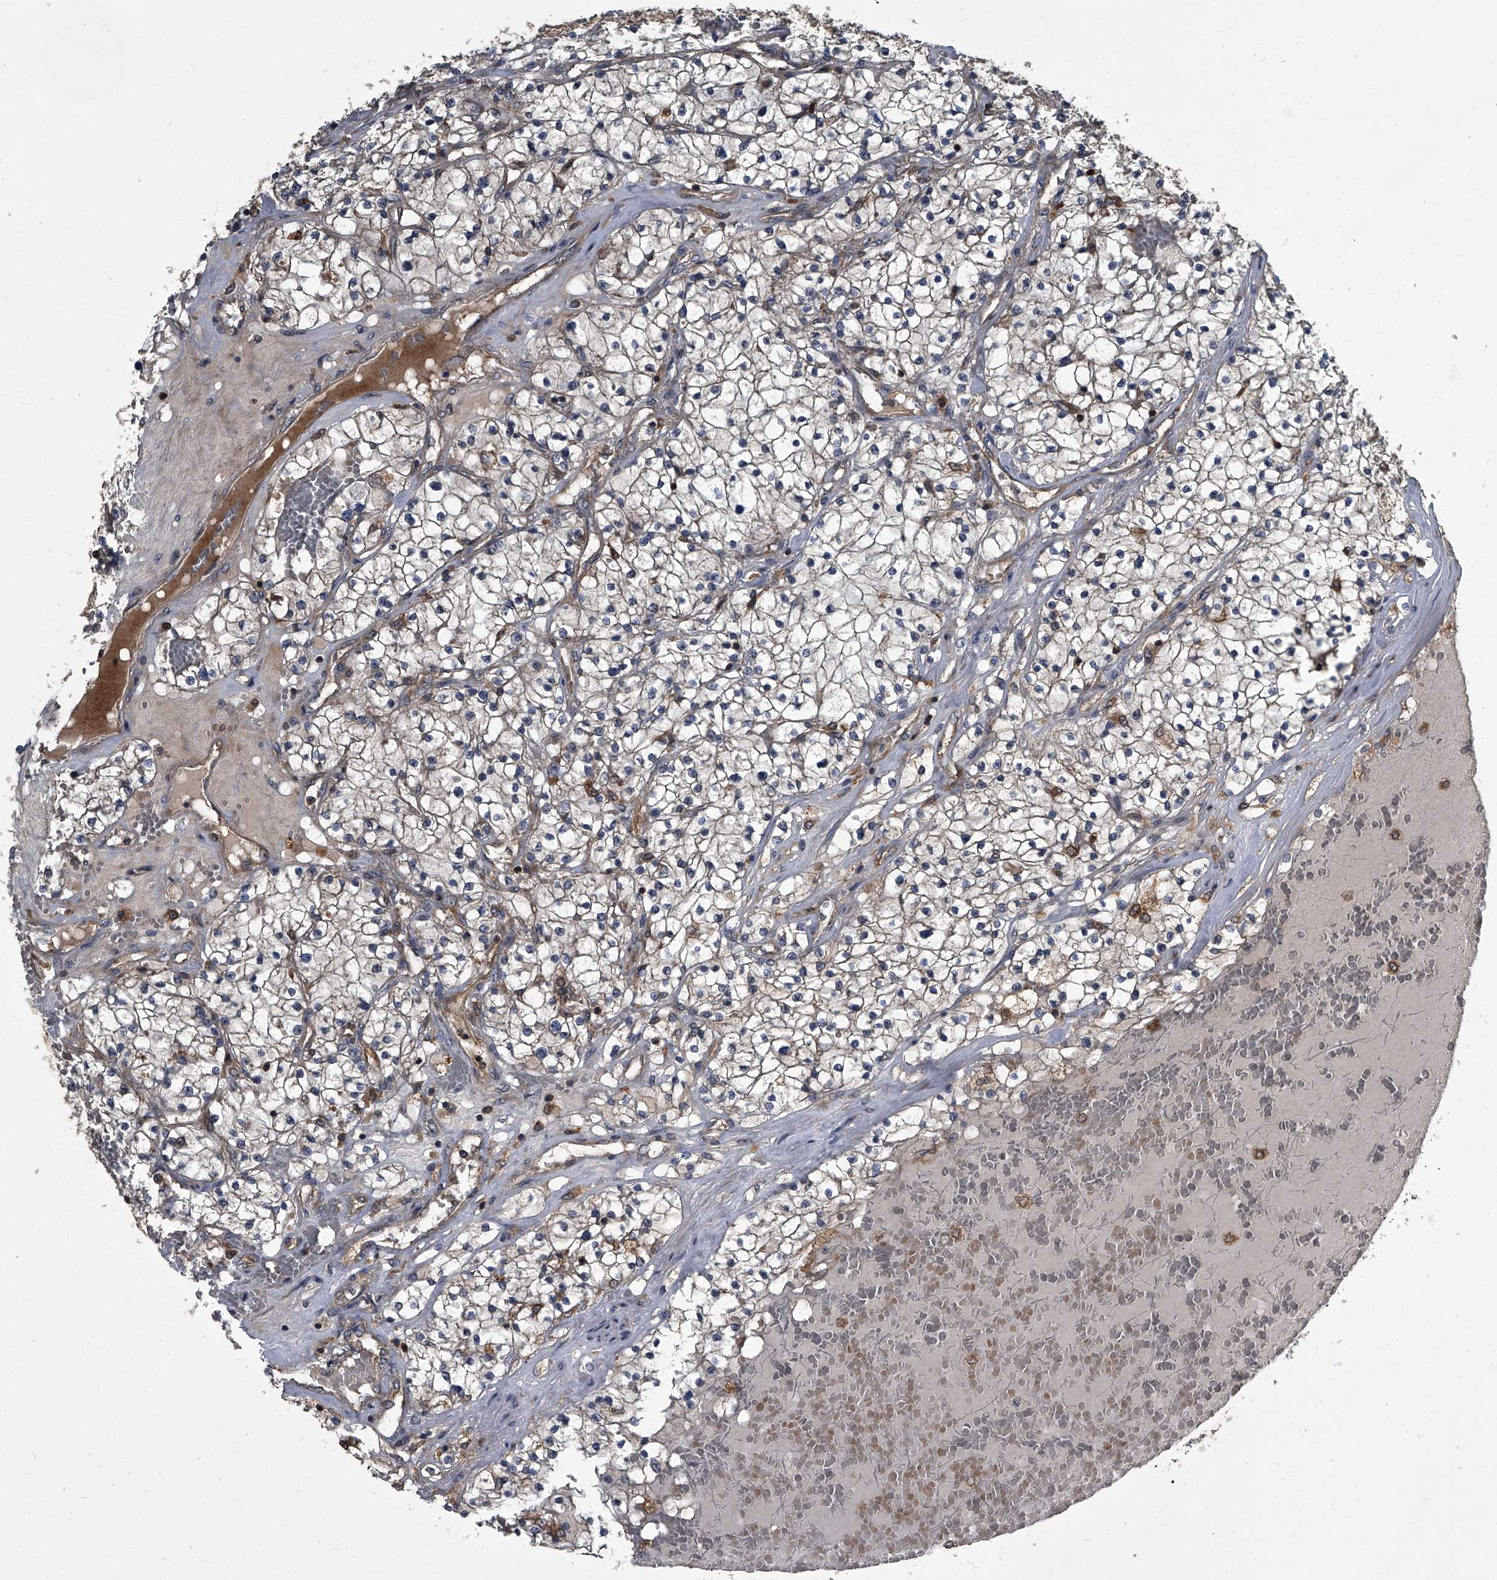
{"staining": {"intensity": "weak", "quantity": "<25%", "location": "cytoplasmic/membranous"}, "tissue": "renal cancer", "cell_type": "Tumor cells", "image_type": "cancer", "snomed": [{"axis": "morphology", "description": "Normal tissue, NOS"}, {"axis": "morphology", "description": "Adenocarcinoma, NOS"}, {"axis": "topography", "description": "Kidney"}], "caption": "Immunohistochemical staining of adenocarcinoma (renal) exhibits no significant staining in tumor cells. Nuclei are stained in blue.", "gene": "CDV3", "patient": {"sex": "male", "age": 68}}